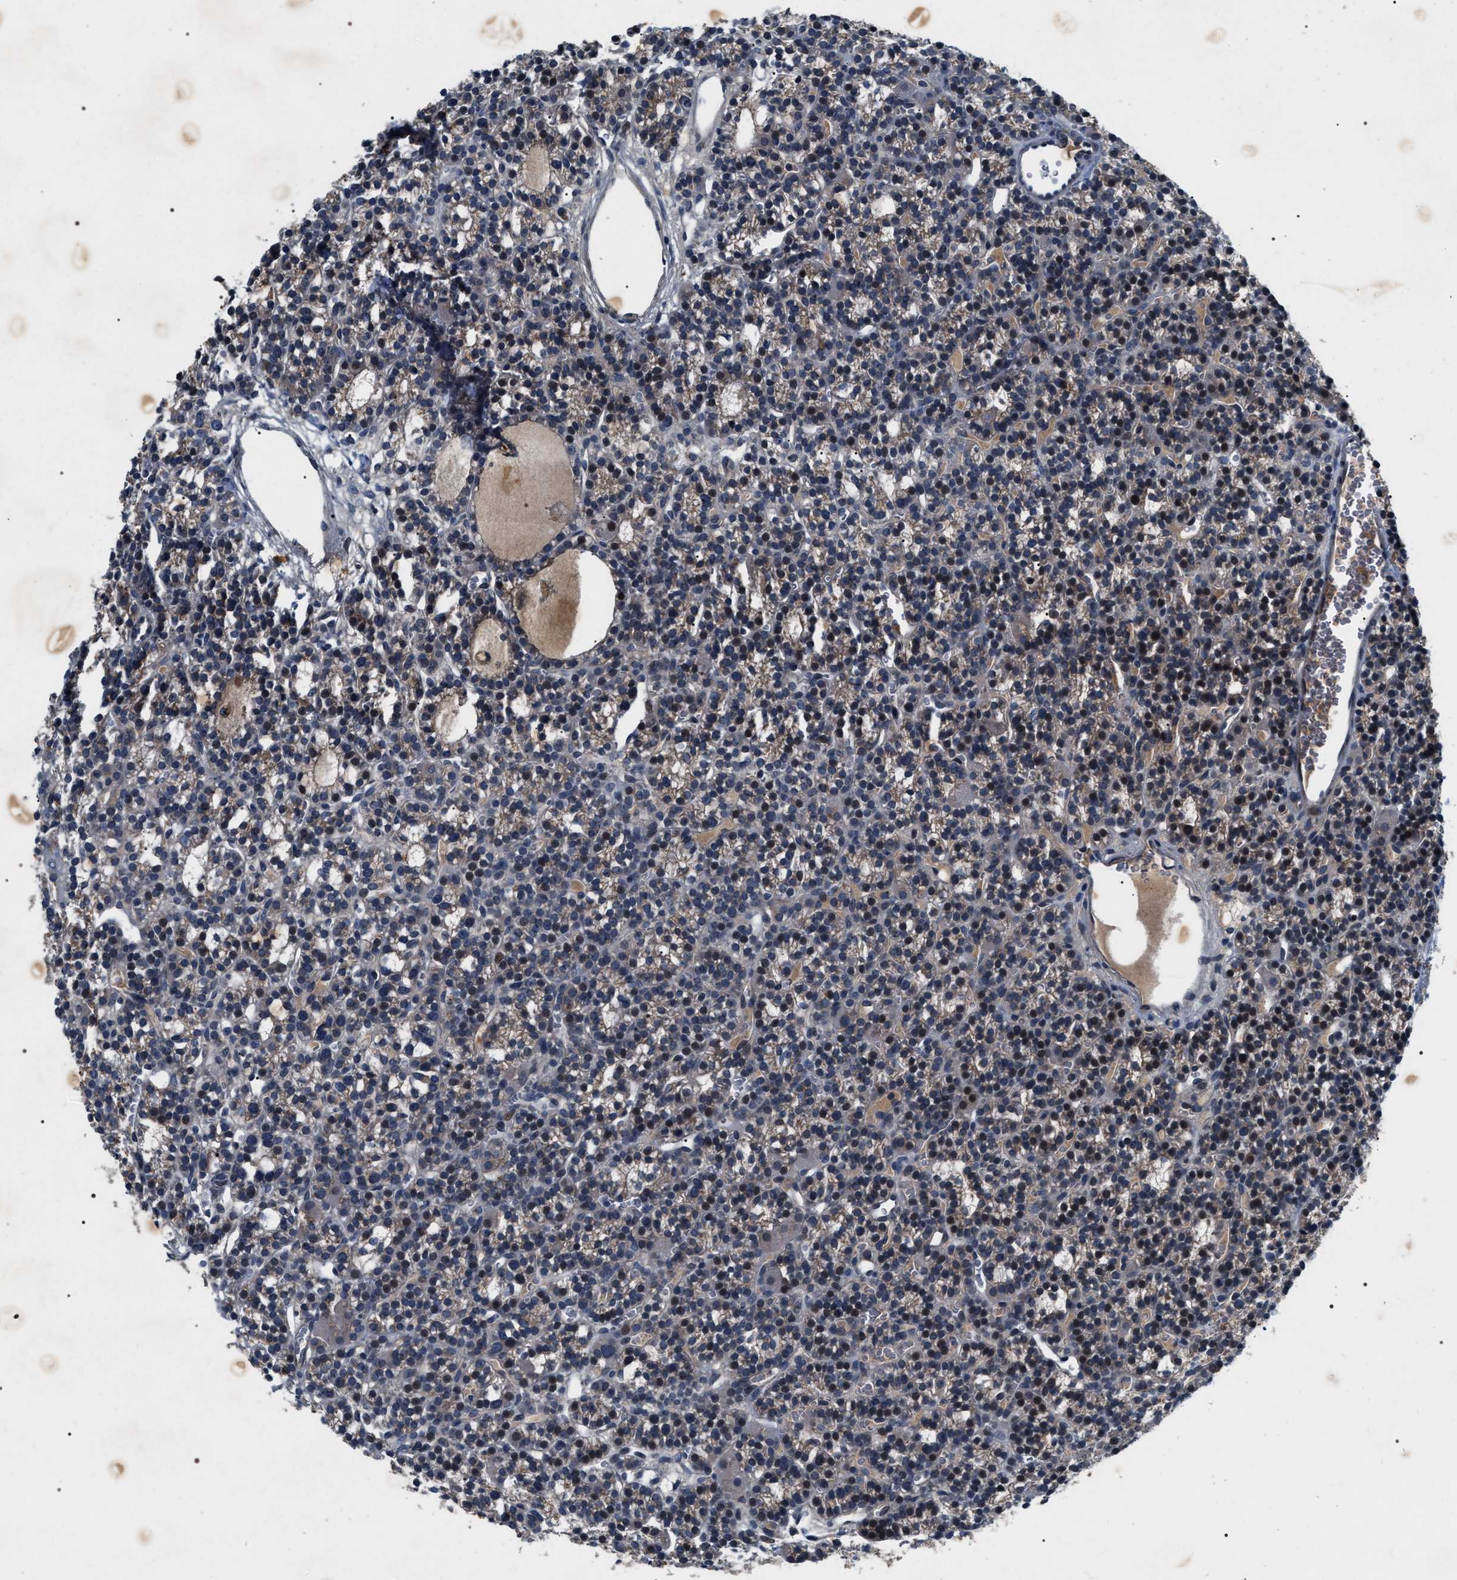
{"staining": {"intensity": "weak", "quantity": "25%-75%", "location": "nuclear"}, "tissue": "parathyroid gland", "cell_type": "Glandular cells", "image_type": "normal", "snomed": [{"axis": "morphology", "description": "Normal tissue, NOS"}, {"axis": "morphology", "description": "Adenoma, NOS"}, {"axis": "topography", "description": "Parathyroid gland"}], "caption": "Brown immunohistochemical staining in normal human parathyroid gland displays weak nuclear positivity in approximately 25%-75% of glandular cells. (DAB (3,3'-diaminobenzidine) IHC with brightfield microscopy, high magnification).", "gene": "IFT81", "patient": {"sex": "female", "age": 58}}